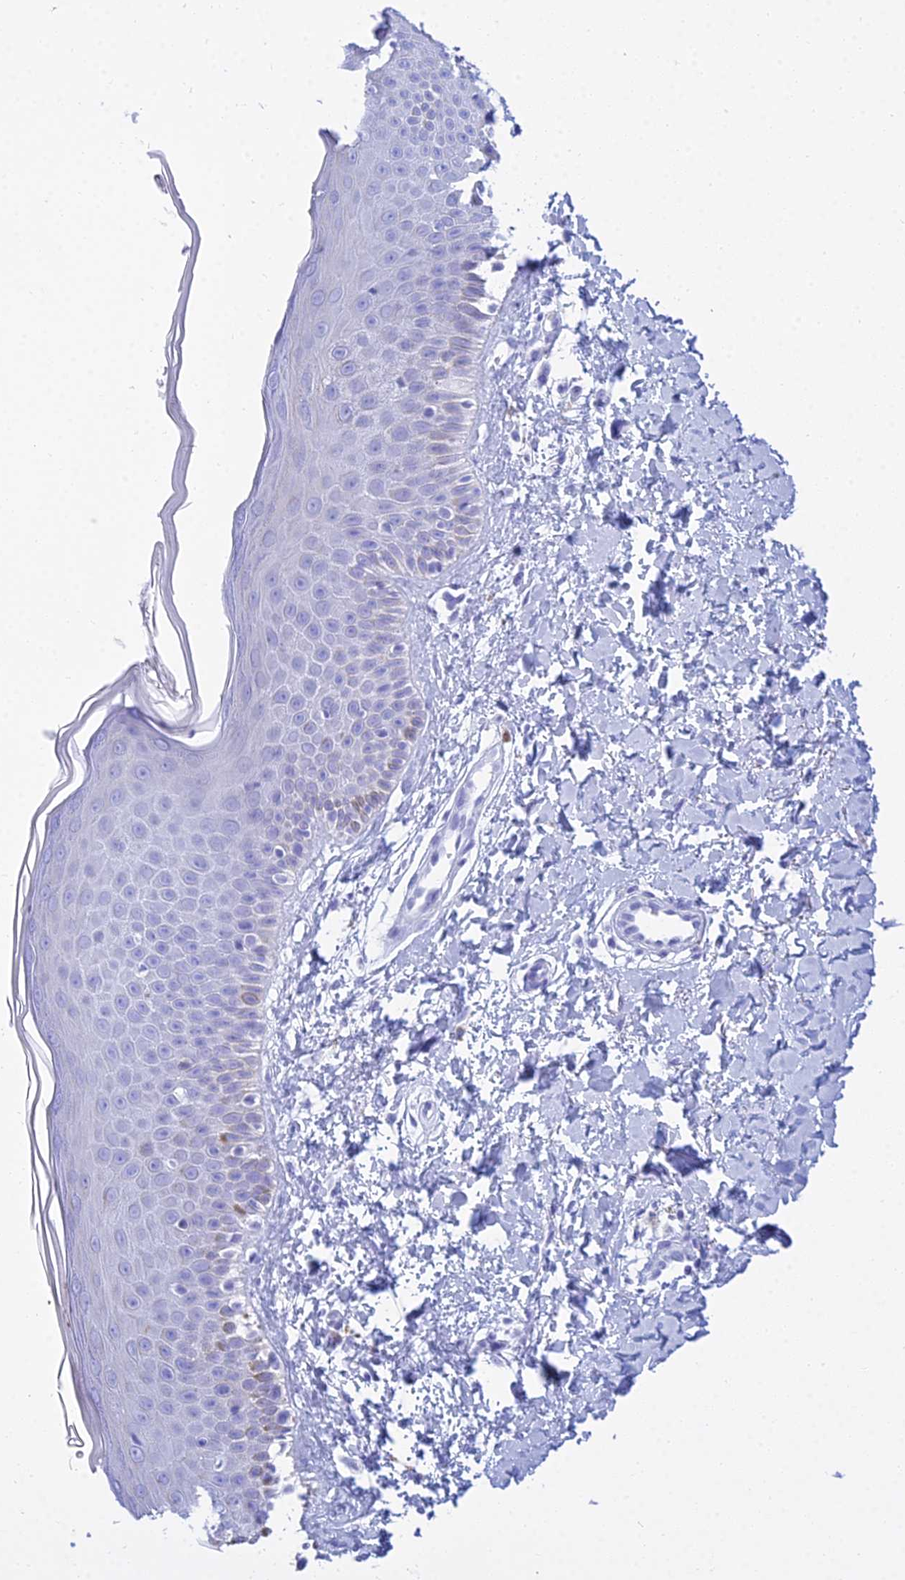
{"staining": {"intensity": "negative", "quantity": "none", "location": "none"}, "tissue": "skin", "cell_type": "Fibroblasts", "image_type": "normal", "snomed": [{"axis": "morphology", "description": "Normal tissue, NOS"}, {"axis": "topography", "description": "Skin"}], "caption": "Fibroblasts are negative for protein expression in benign human skin. (DAB immunohistochemistry (IHC) with hematoxylin counter stain).", "gene": "PATE4", "patient": {"sex": "male", "age": 52}}